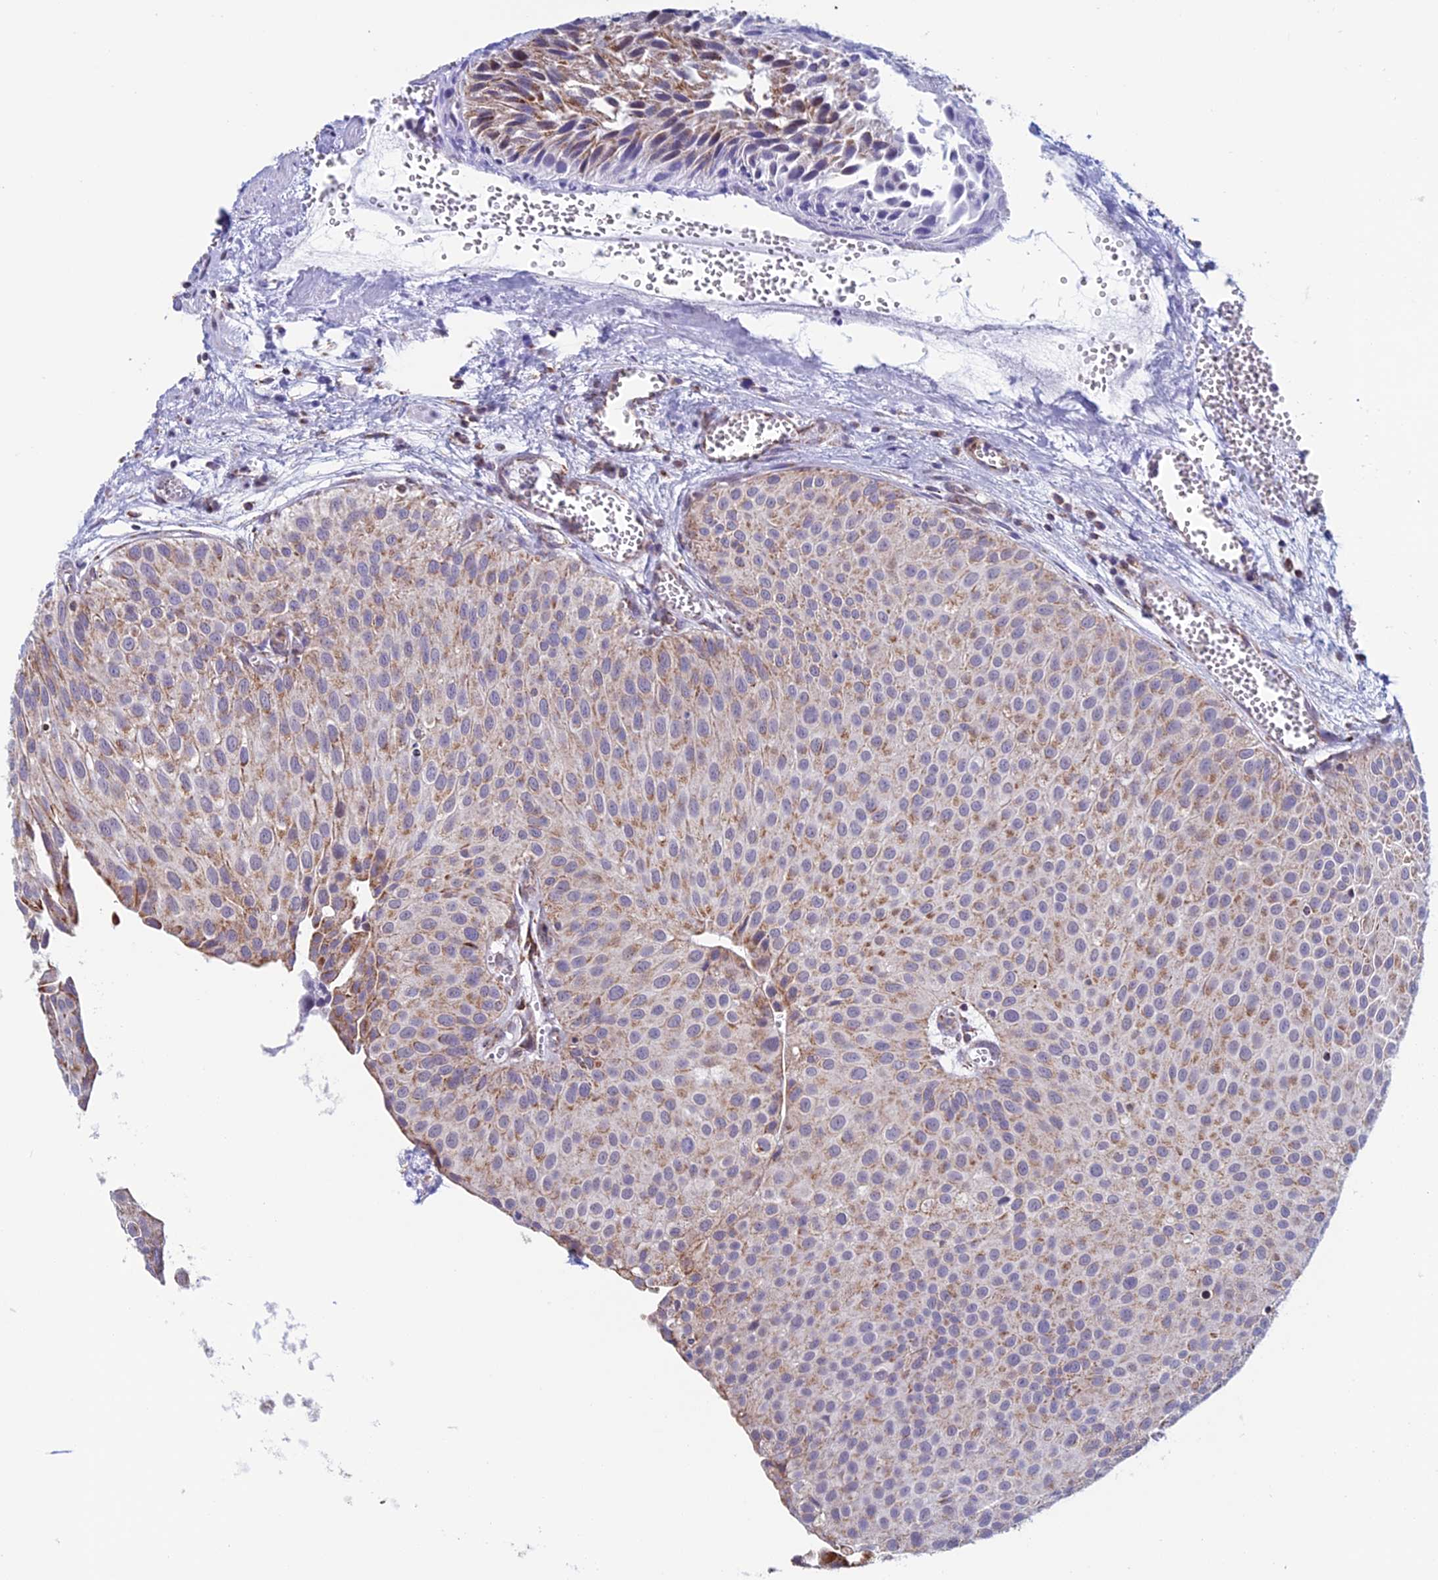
{"staining": {"intensity": "moderate", "quantity": ">75%", "location": "cytoplasmic/membranous"}, "tissue": "urothelial cancer", "cell_type": "Tumor cells", "image_type": "cancer", "snomed": [{"axis": "morphology", "description": "Urothelial carcinoma, Low grade"}, {"axis": "topography", "description": "Urinary bladder"}], "caption": "Urothelial cancer tissue exhibits moderate cytoplasmic/membranous staining in approximately >75% of tumor cells", "gene": "ZNG1B", "patient": {"sex": "male", "age": 88}}